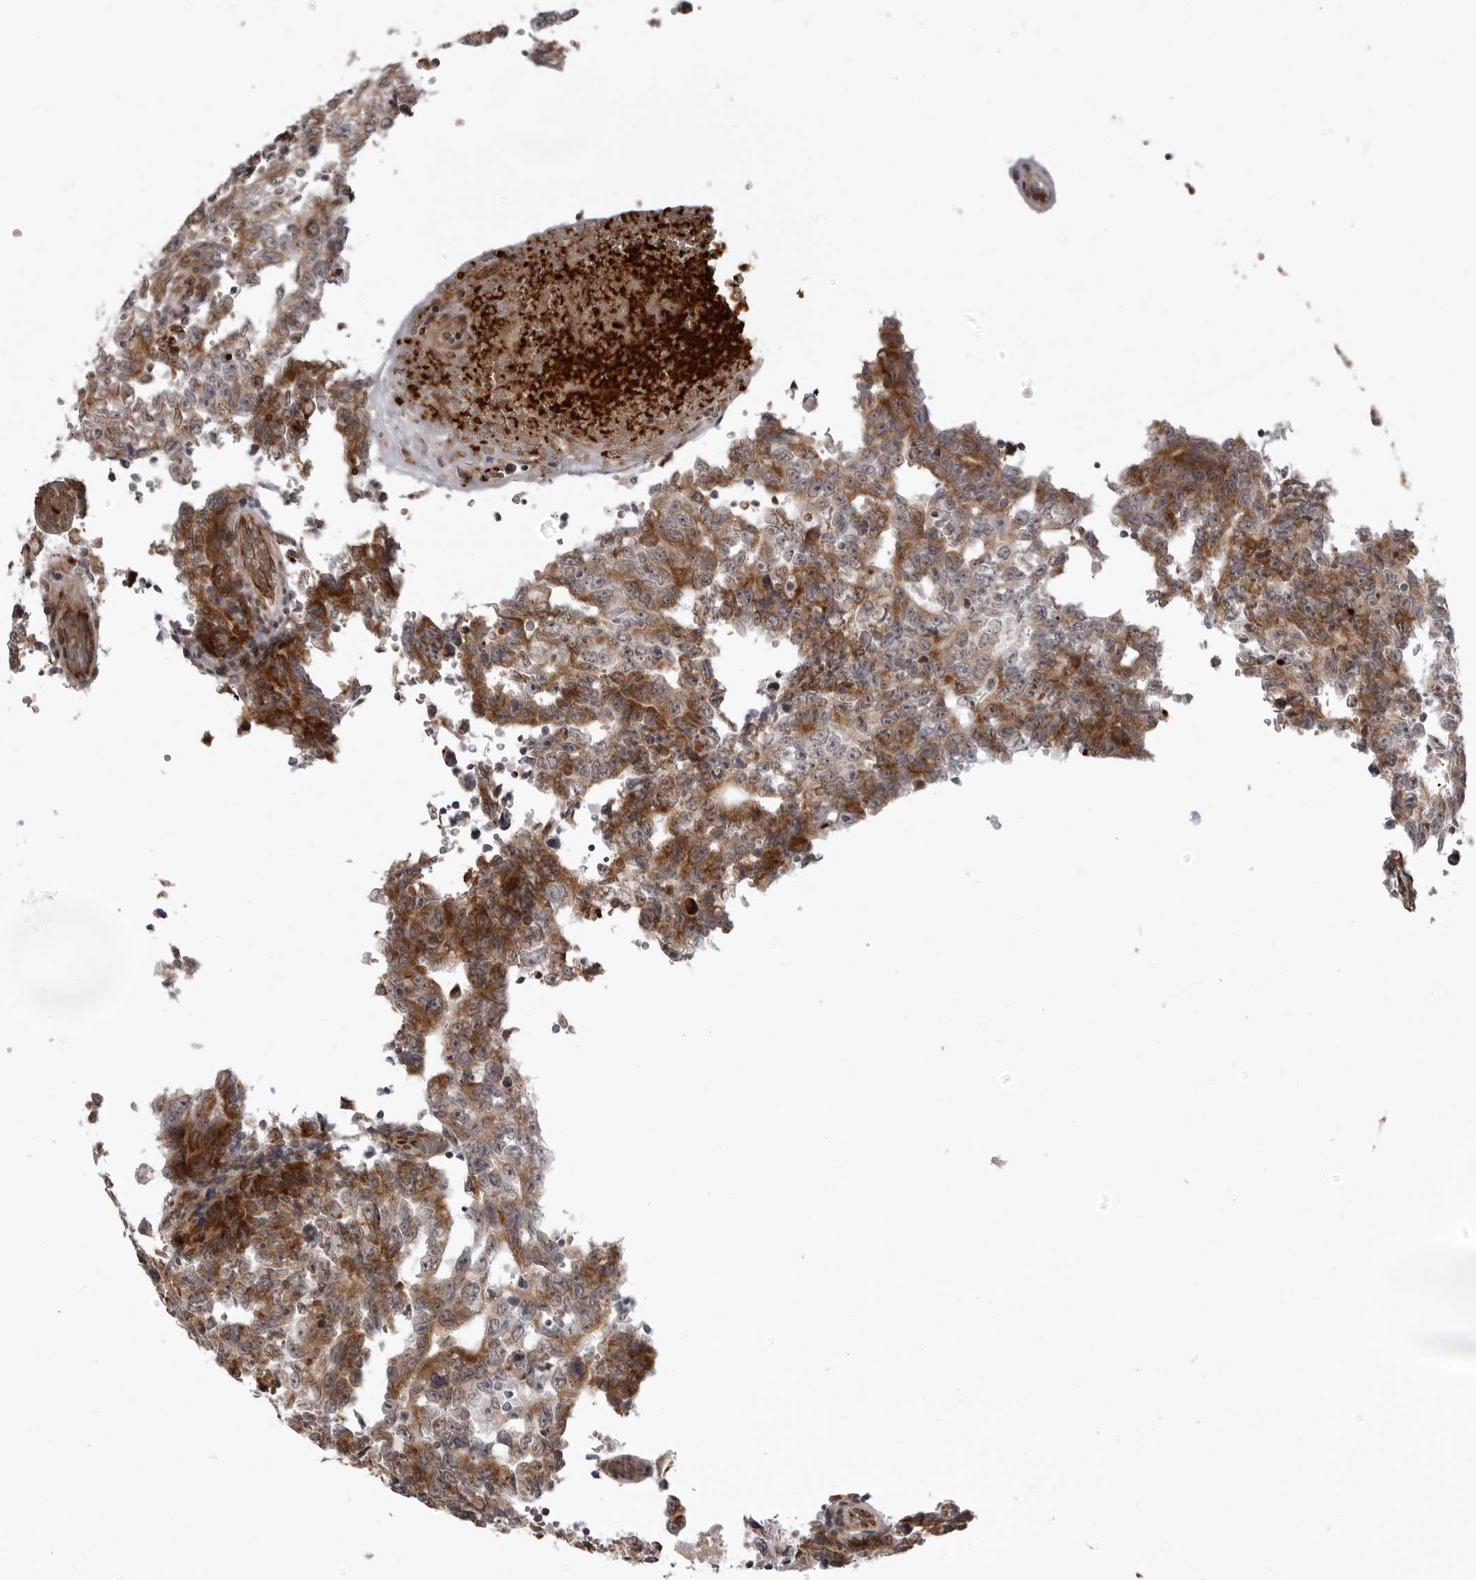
{"staining": {"intensity": "moderate", "quantity": ">75%", "location": "cytoplasmic/membranous"}, "tissue": "testis cancer", "cell_type": "Tumor cells", "image_type": "cancer", "snomed": [{"axis": "morphology", "description": "Carcinoma, Embryonal, NOS"}, {"axis": "topography", "description": "Testis"}], "caption": "Moderate cytoplasmic/membranous staining for a protein is appreciated in approximately >75% of tumor cells of embryonal carcinoma (testis) using immunohistochemistry (IHC).", "gene": "THOP1", "patient": {"sex": "male", "age": 26}}